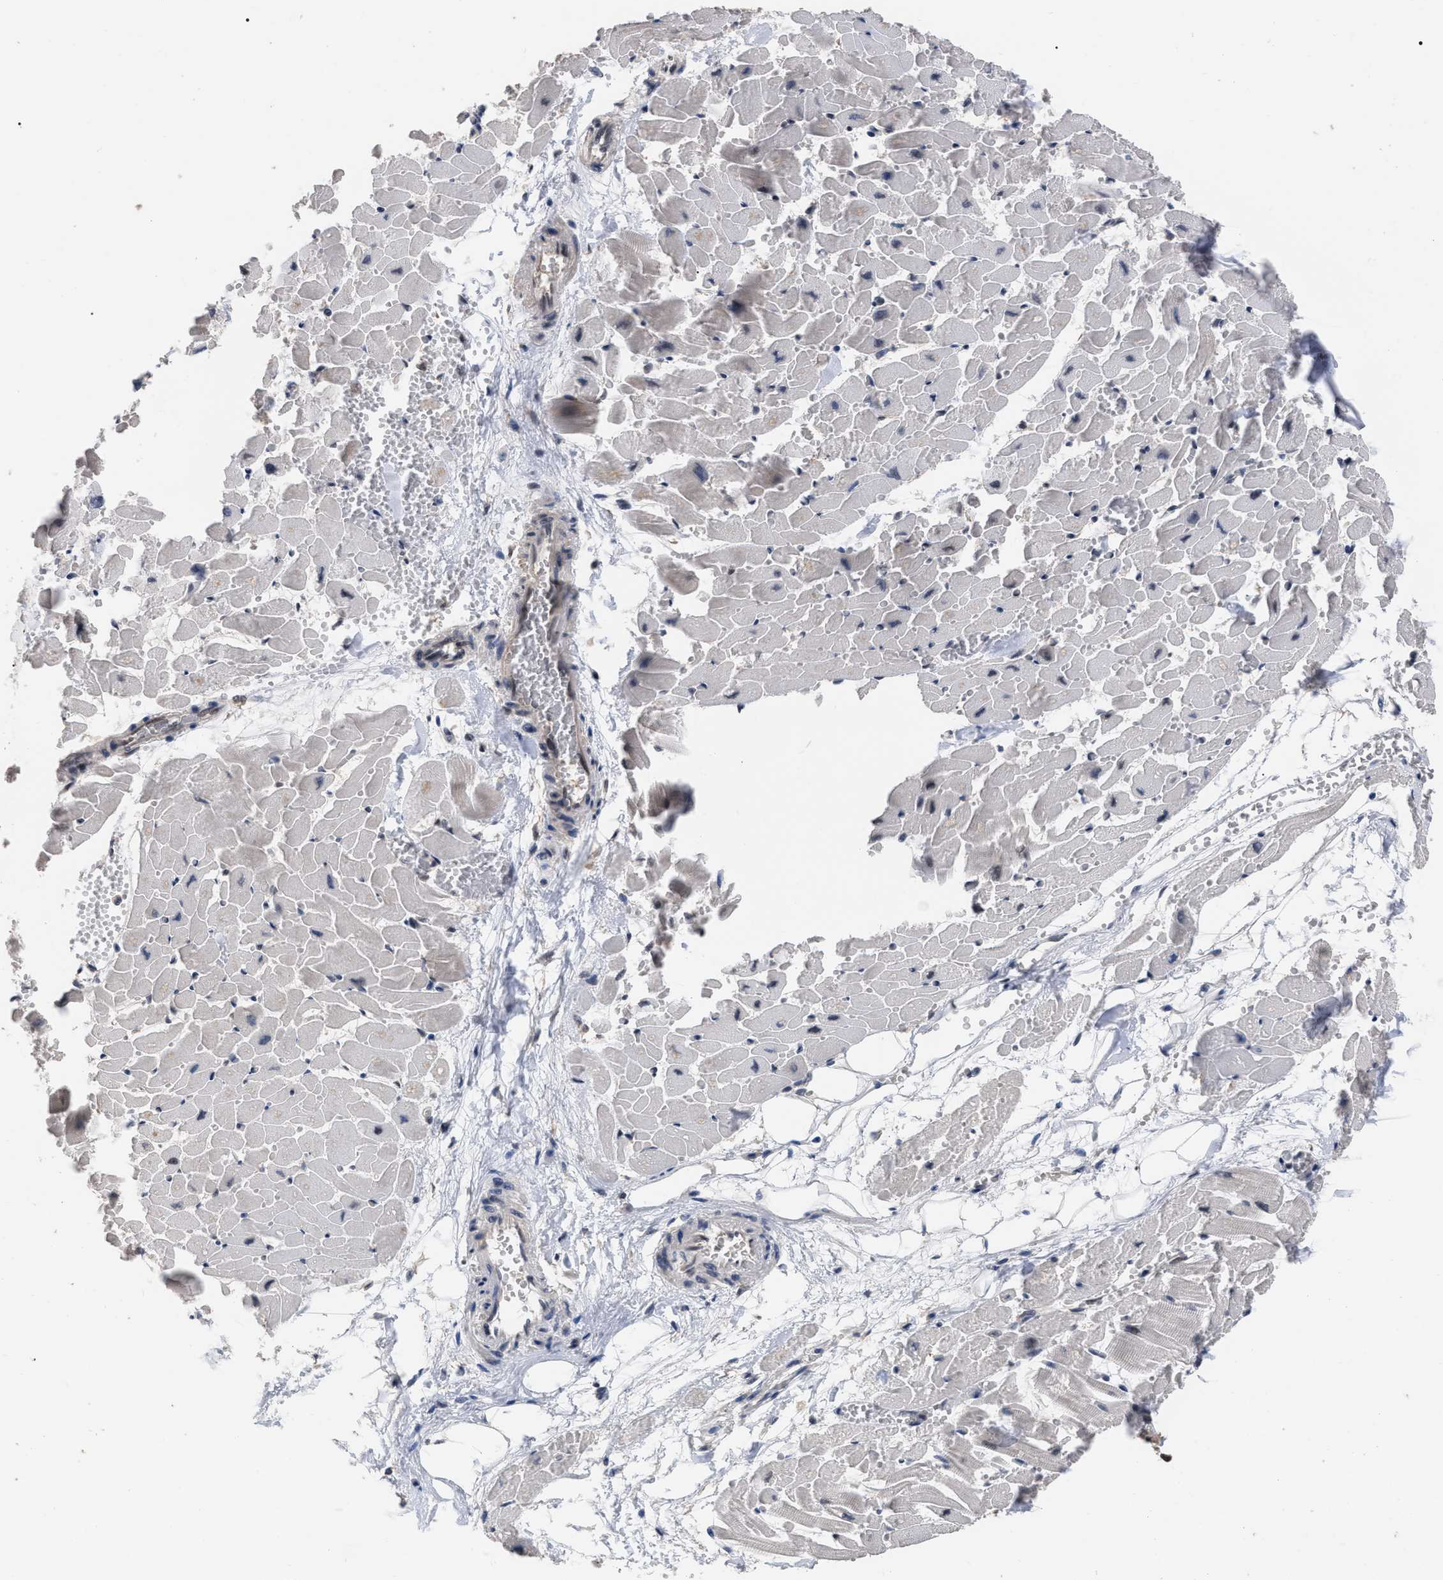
{"staining": {"intensity": "moderate", "quantity": "<25%", "location": "cytoplasmic/membranous,nuclear"}, "tissue": "heart muscle", "cell_type": "Cardiomyocytes", "image_type": "normal", "snomed": [{"axis": "morphology", "description": "Normal tissue, NOS"}, {"axis": "topography", "description": "Heart"}], "caption": "This image reveals immunohistochemistry (IHC) staining of normal human heart muscle, with low moderate cytoplasmic/membranous,nuclear staining in approximately <25% of cardiomyocytes.", "gene": "JAZF1", "patient": {"sex": "female", "age": 19}}